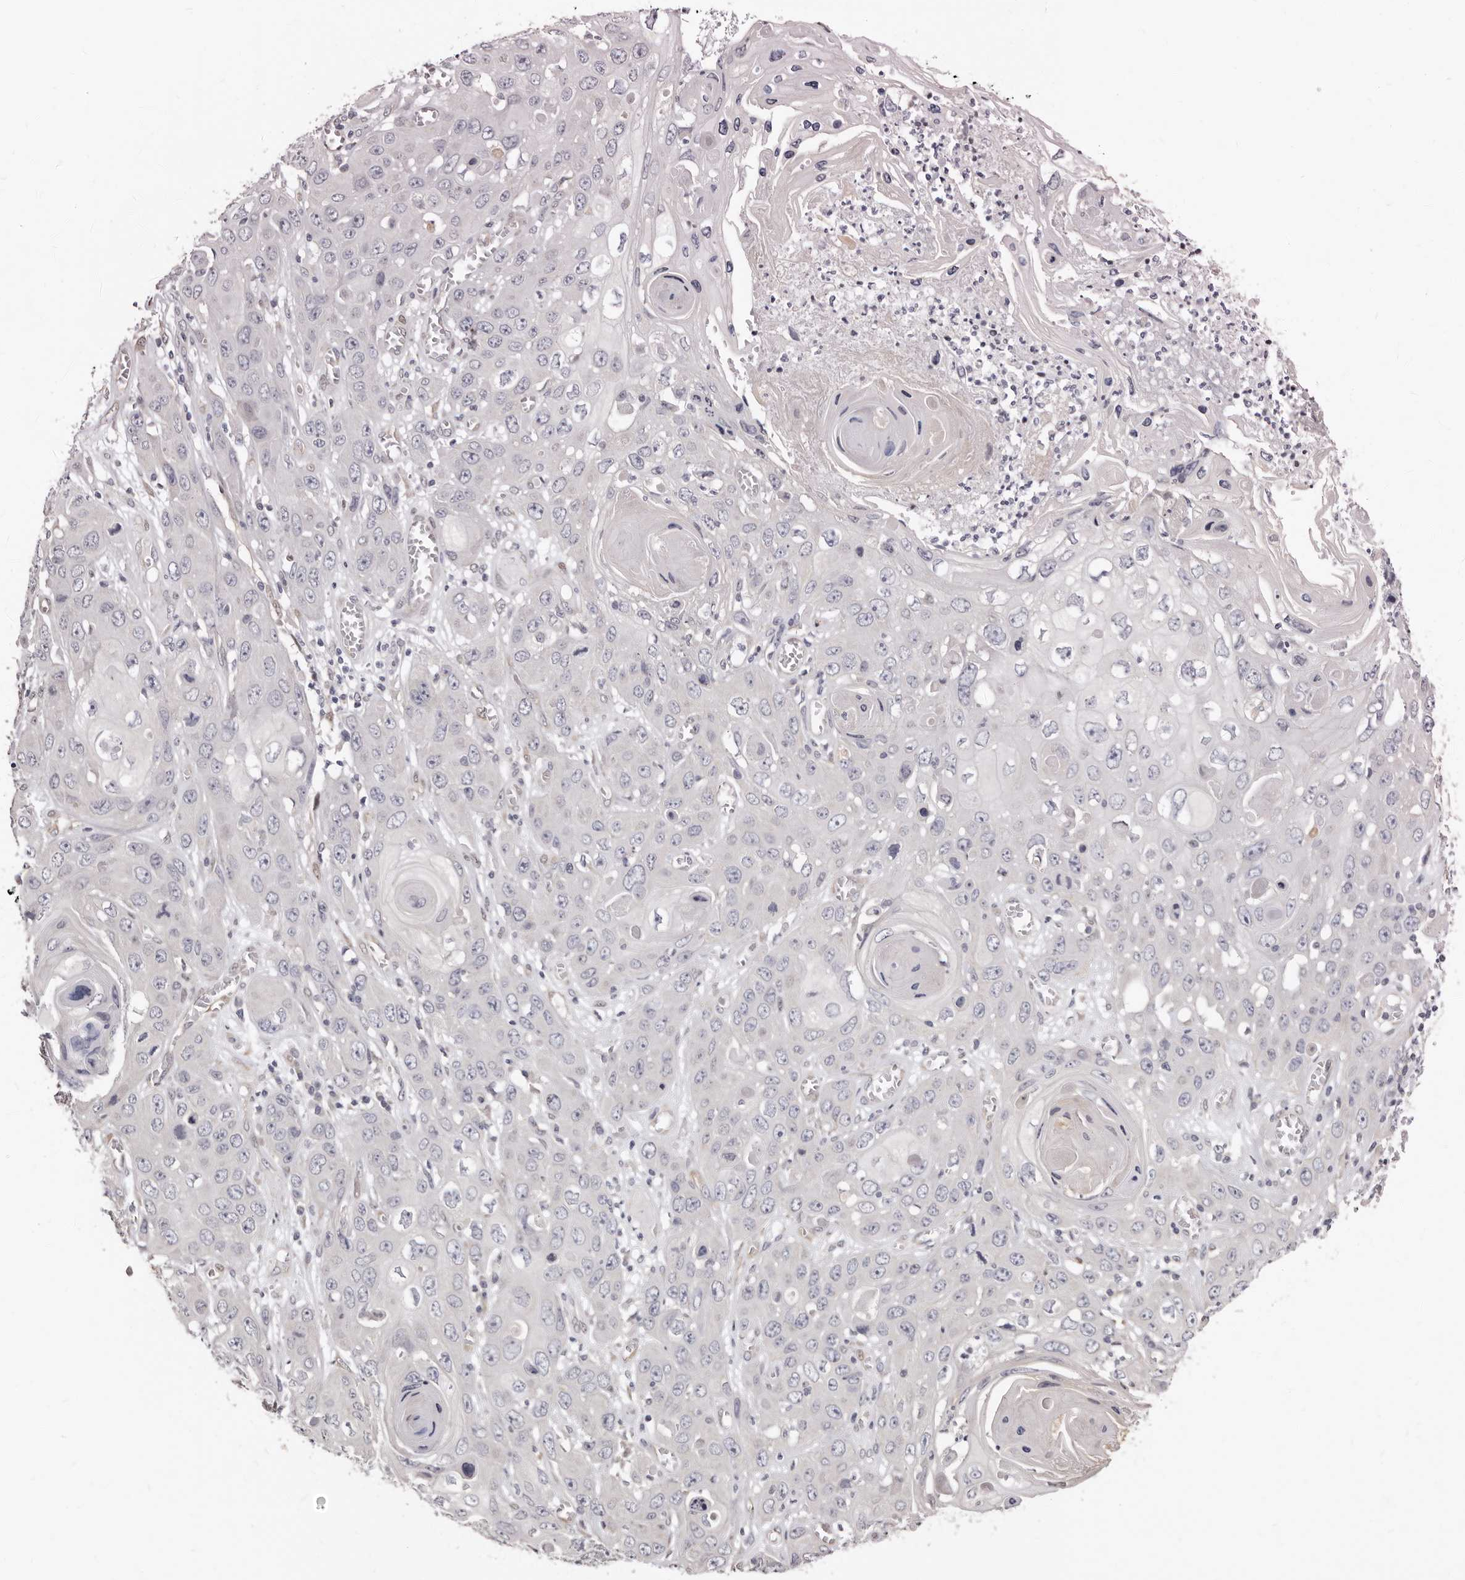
{"staining": {"intensity": "negative", "quantity": "none", "location": "none"}, "tissue": "skin cancer", "cell_type": "Tumor cells", "image_type": "cancer", "snomed": [{"axis": "morphology", "description": "Squamous cell carcinoma, NOS"}, {"axis": "topography", "description": "Skin"}], "caption": "Human skin cancer stained for a protein using immunohistochemistry demonstrates no expression in tumor cells.", "gene": "KHDRBS2", "patient": {"sex": "male", "age": 55}}